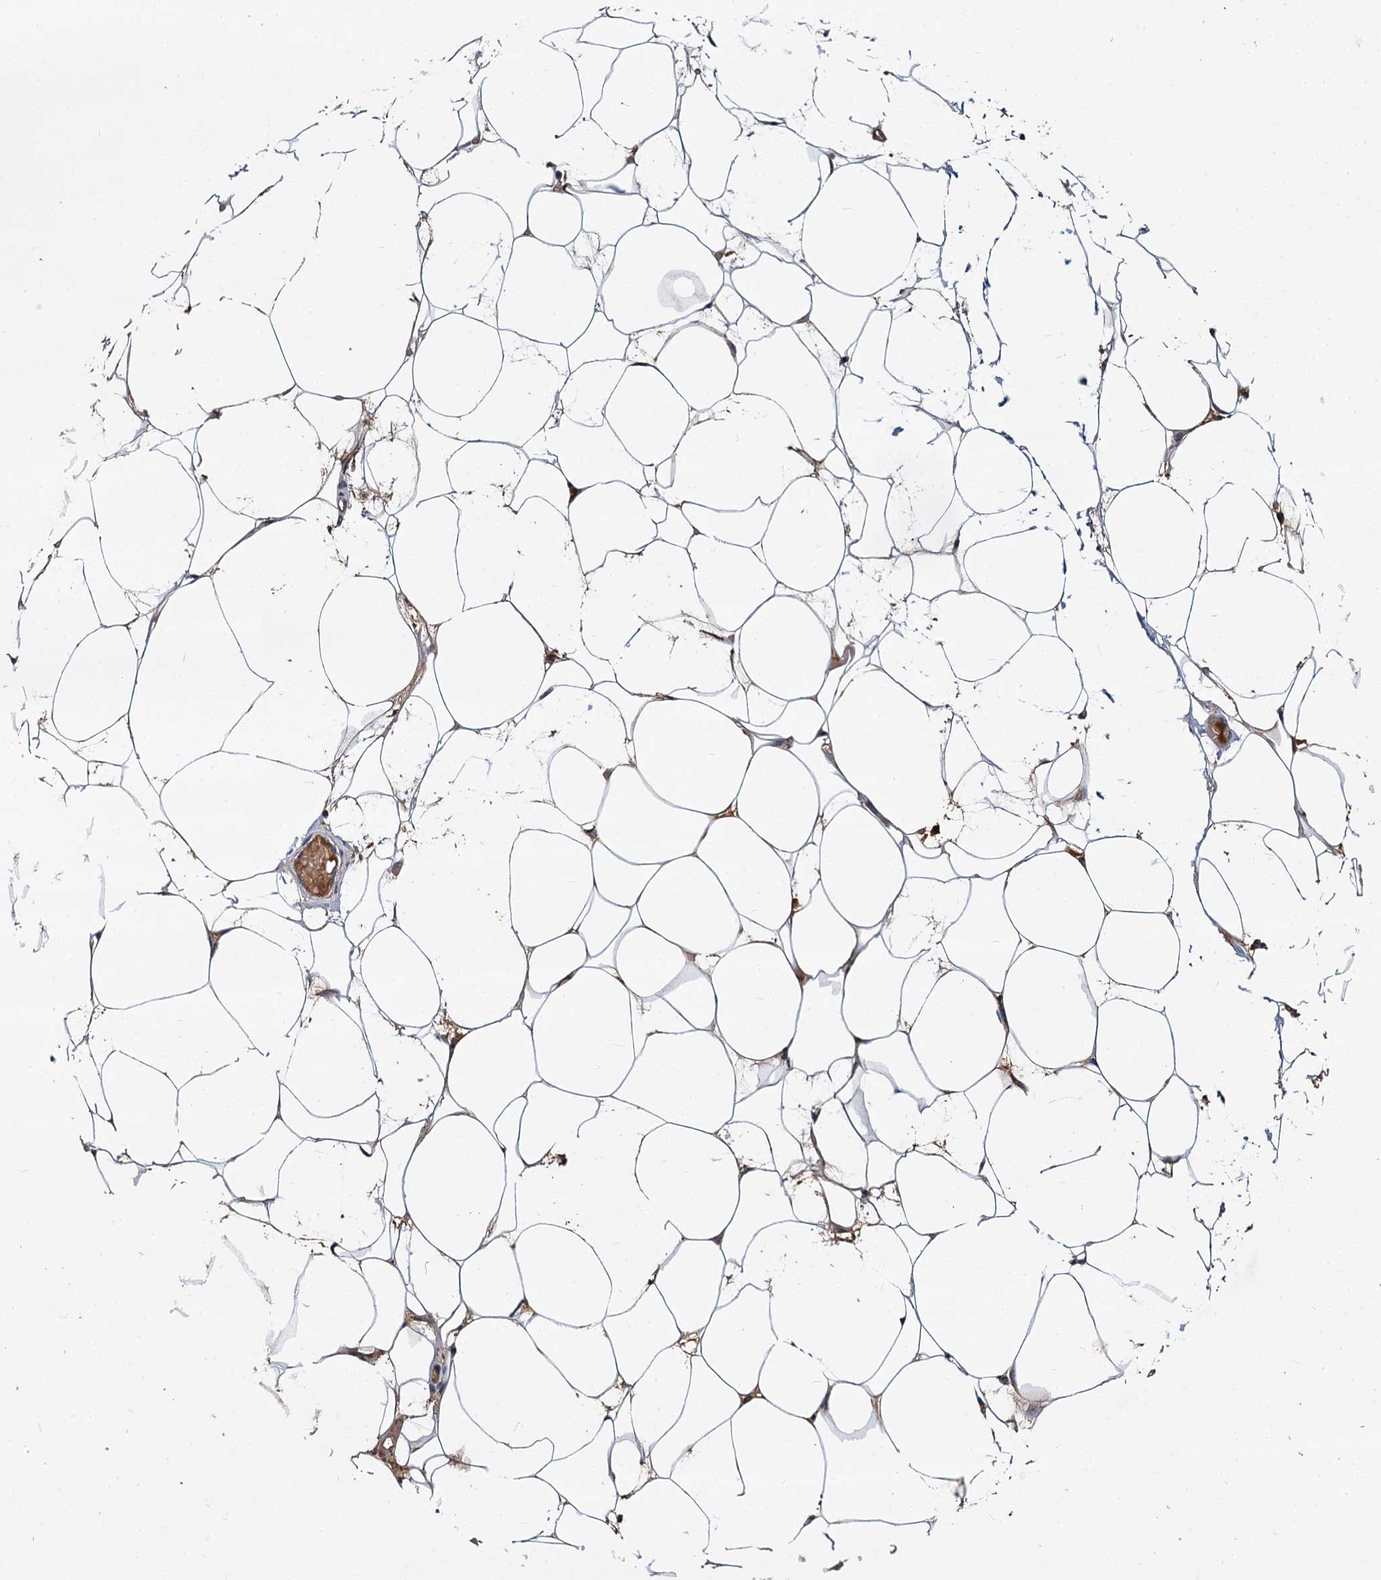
{"staining": {"intensity": "moderate", "quantity": "<25%", "location": "cytoplasmic/membranous"}, "tissue": "adipose tissue", "cell_type": "Adipocytes", "image_type": "normal", "snomed": [{"axis": "morphology", "description": "Normal tissue, NOS"}, {"axis": "topography", "description": "Breast"}], "caption": "Immunohistochemical staining of benign human adipose tissue reveals low levels of moderate cytoplasmic/membranous positivity in approximately <25% of adipocytes. (DAB IHC with brightfield microscopy, high magnification).", "gene": "MBD6", "patient": {"sex": "female", "age": 23}}